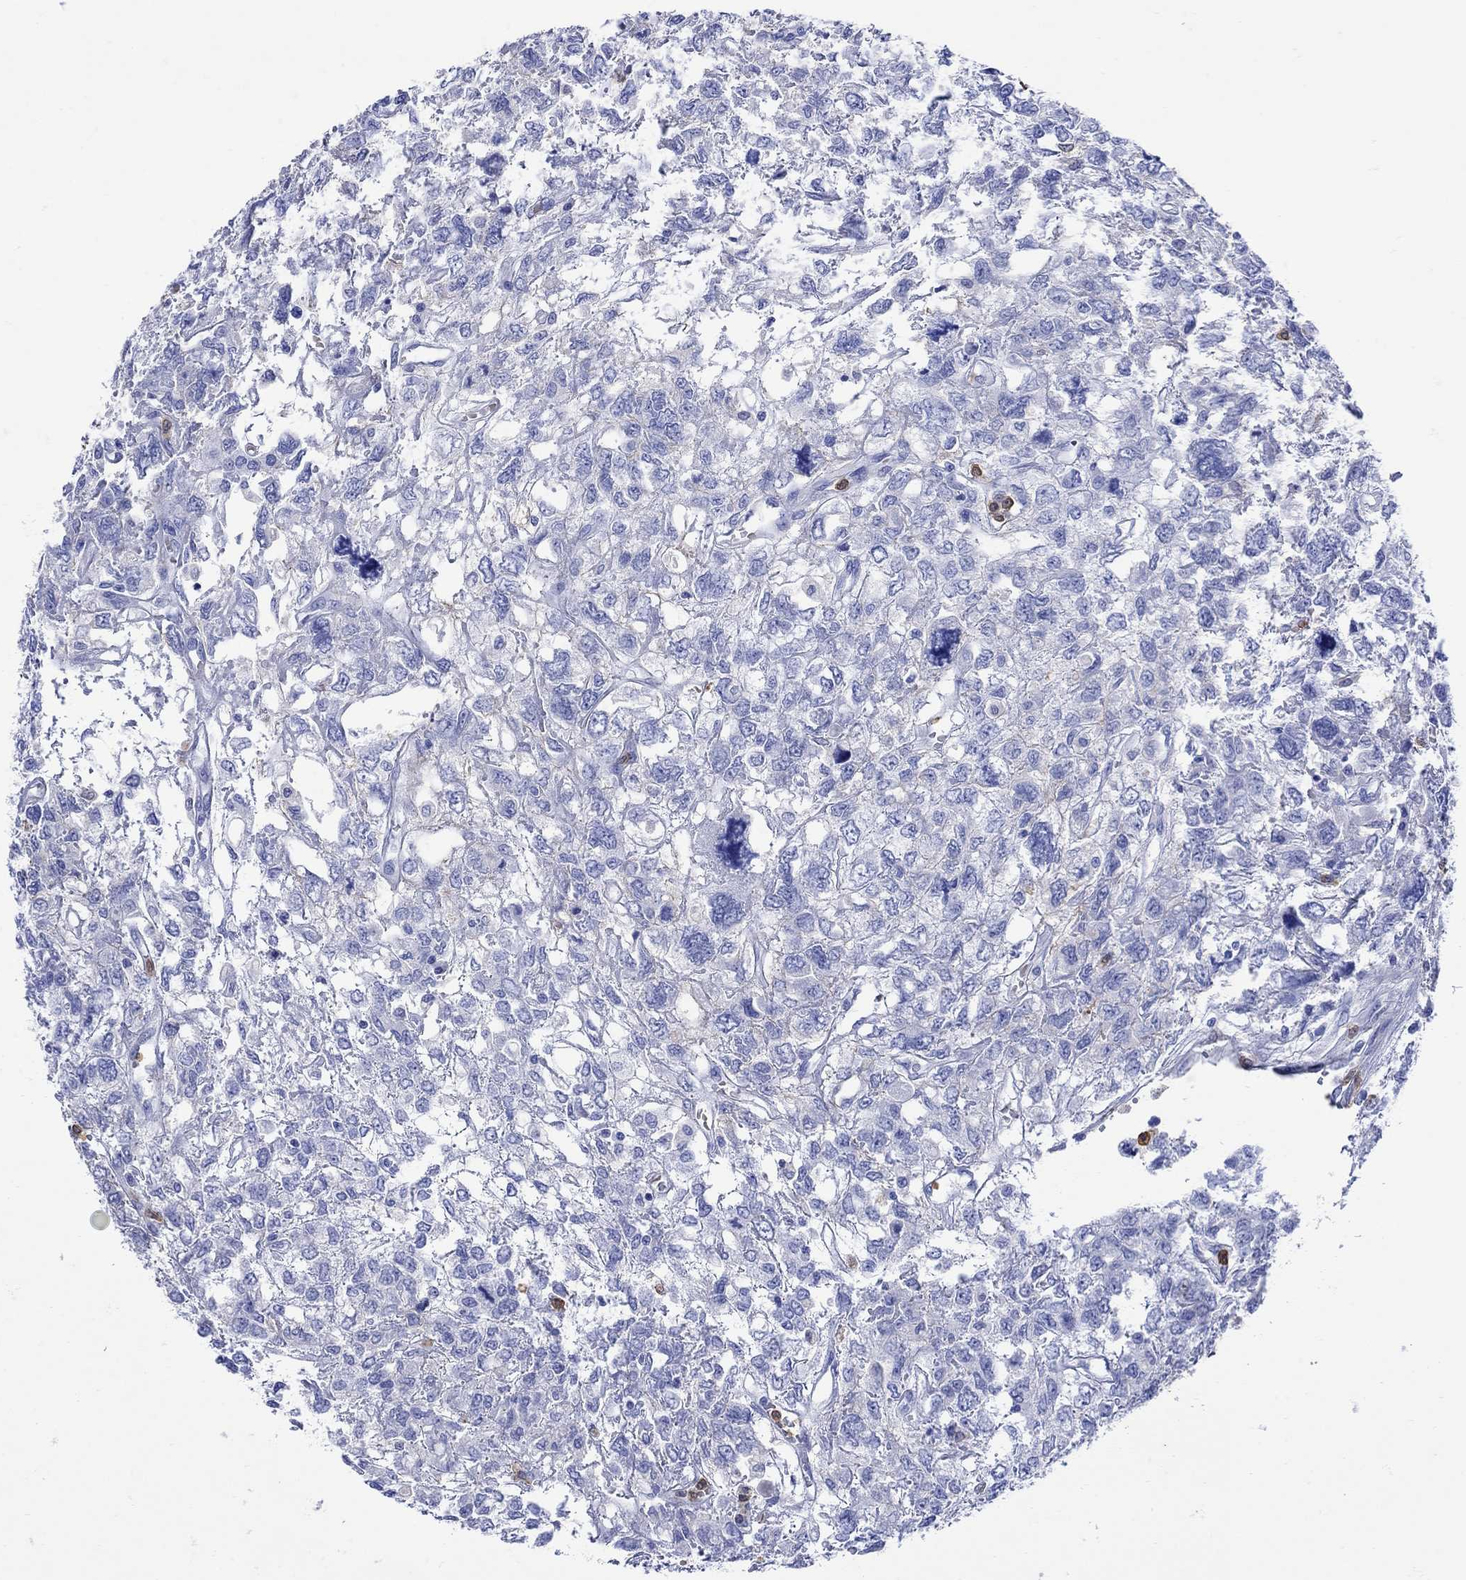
{"staining": {"intensity": "negative", "quantity": "none", "location": "none"}, "tissue": "testis cancer", "cell_type": "Tumor cells", "image_type": "cancer", "snomed": [{"axis": "morphology", "description": "Seminoma, NOS"}, {"axis": "topography", "description": "Testis"}], "caption": "Testis seminoma stained for a protein using IHC demonstrates no staining tumor cells.", "gene": "LINGO3", "patient": {"sex": "male", "age": 52}}